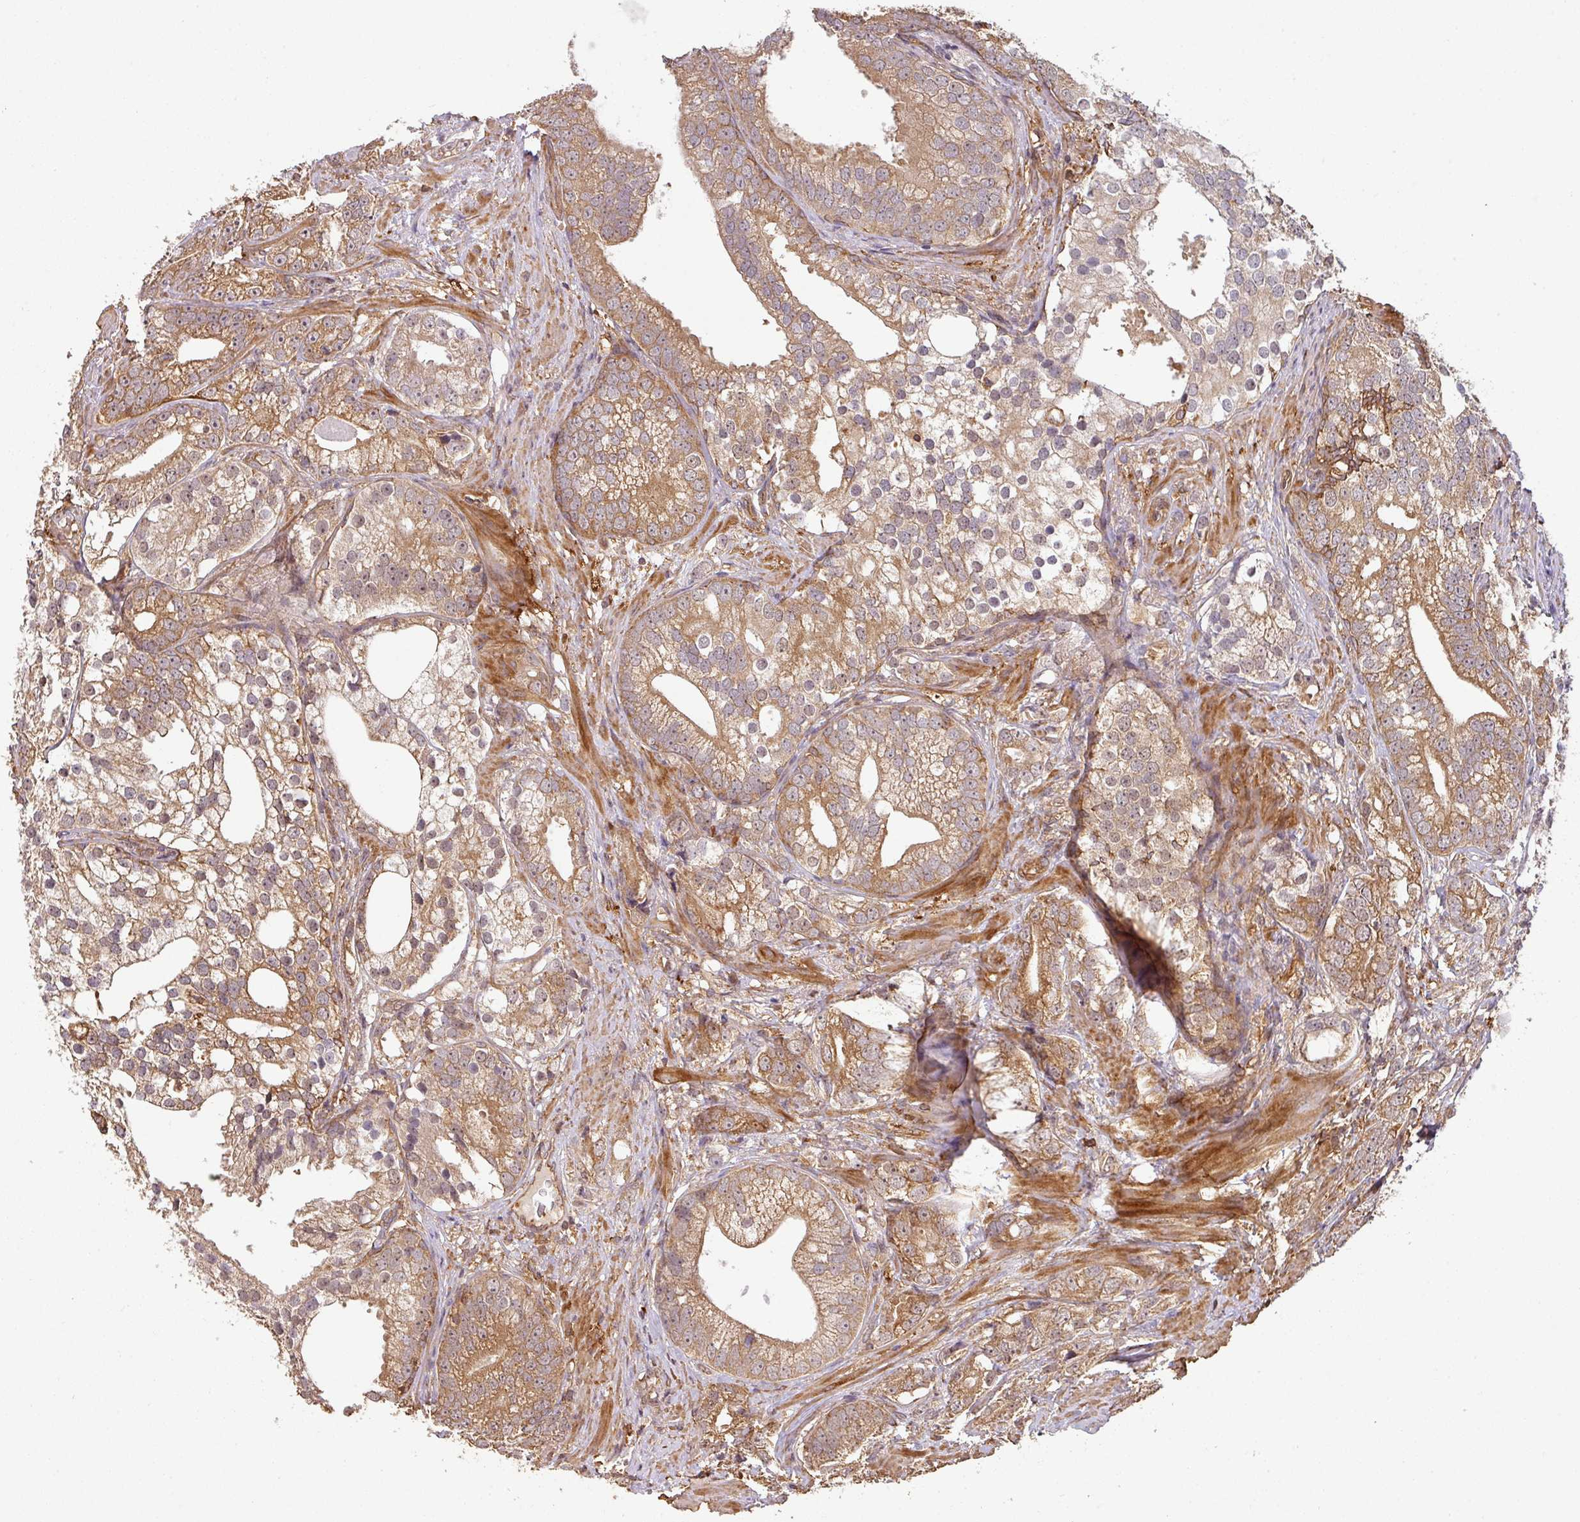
{"staining": {"intensity": "moderate", "quantity": ">75%", "location": "cytoplasmic/membranous"}, "tissue": "prostate cancer", "cell_type": "Tumor cells", "image_type": "cancer", "snomed": [{"axis": "morphology", "description": "Adenocarcinoma, High grade"}, {"axis": "topography", "description": "Prostate"}], "caption": "Prostate cancer tissue shows moderate cytoplasmic/membranous expression in approximately >75% of tumor cells", "gene": "ZNF322", "patient": {"sex": "male", "age": 75}}